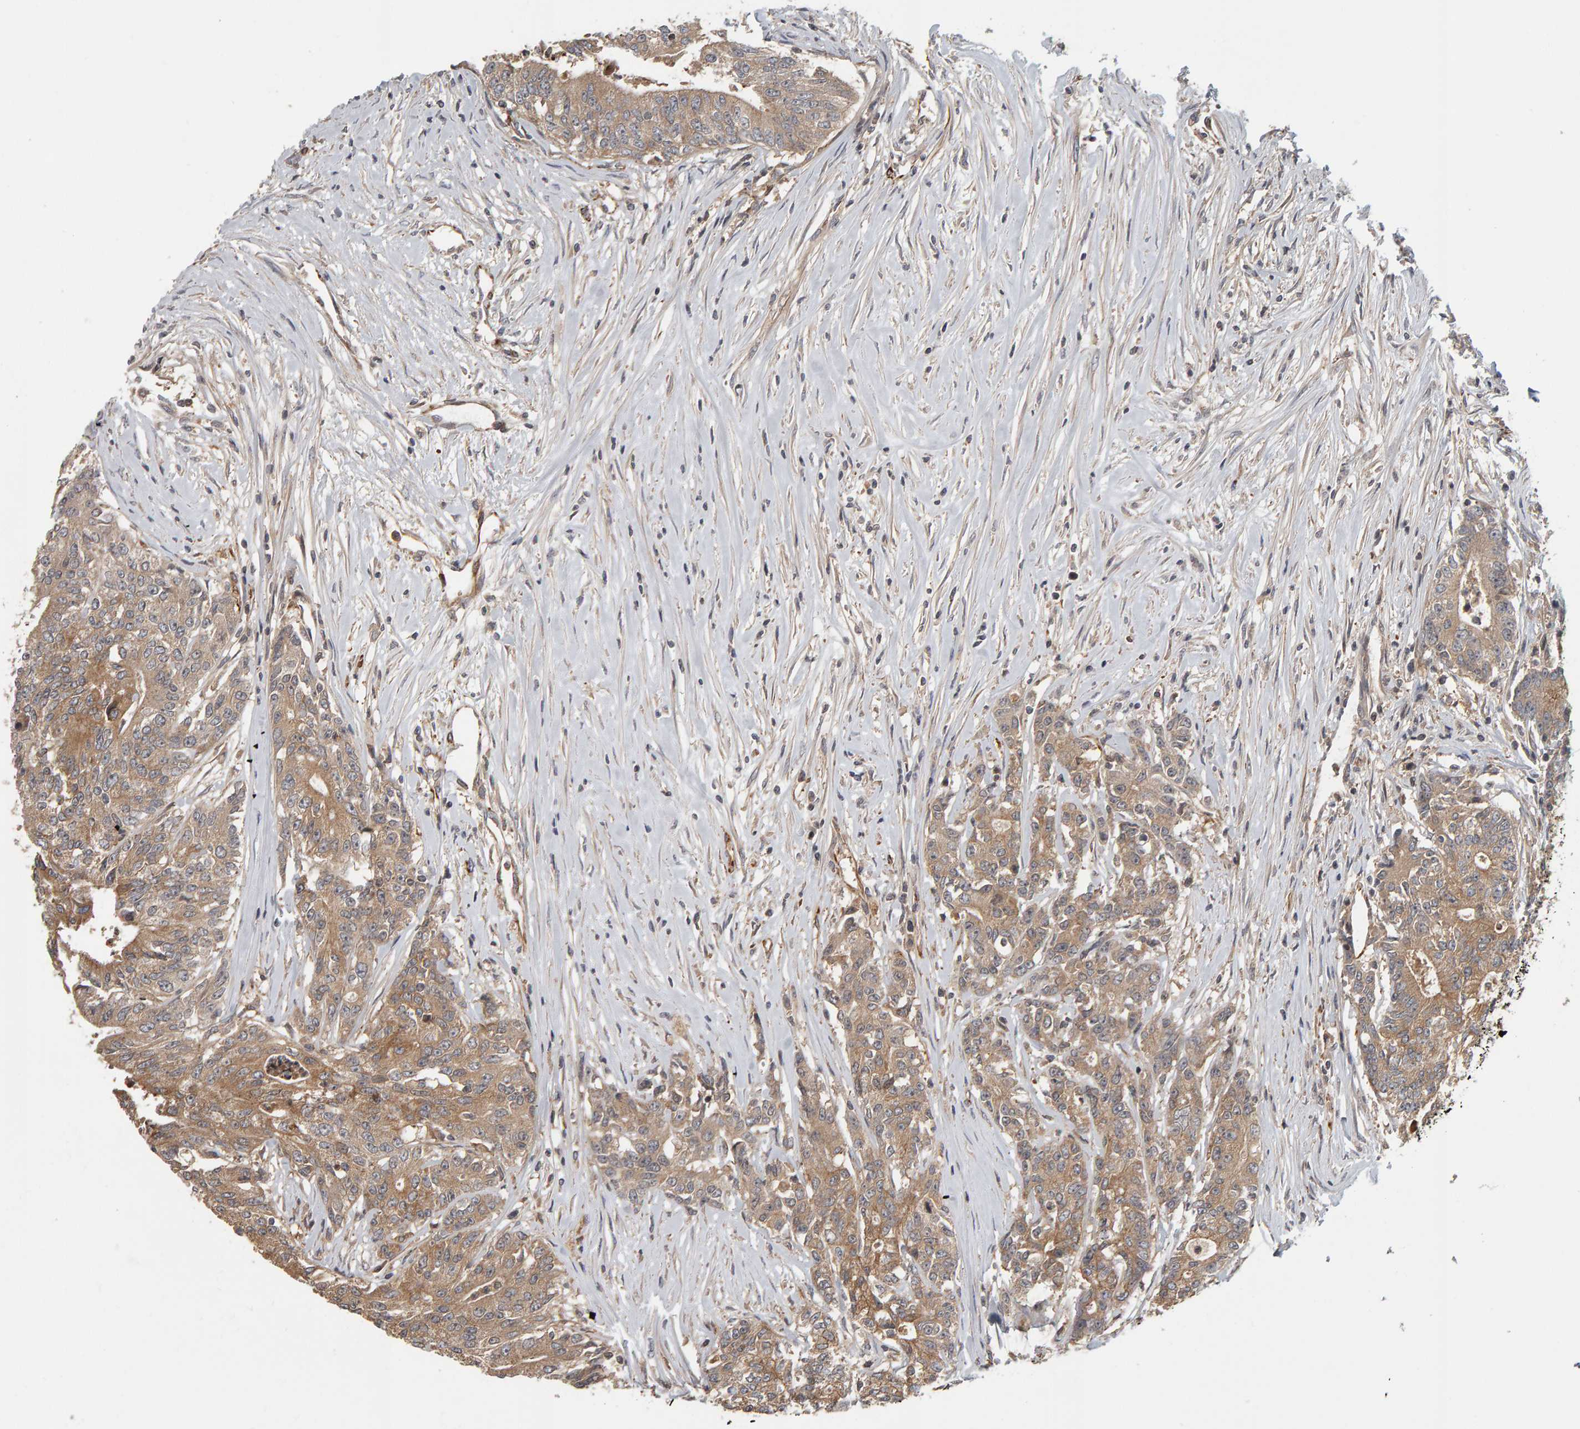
{"staining": {"intensity": "moderate", "quantity": ">75%", "location": "cytoplasmic/membranous"}, "tissue": "colorectal cancer", "cell_type": "Tumor cells", "image_type": "cancer", "snomed": [{"axis": "morphology", "description": "Adenocarcinoma, NOS"}, {"axis": "topography", "description": "Colon"}], "caption": "Immunohistochemical staining of colorectal cancer (adenocarcinoma) displays medium levels of moderate cytoplasmic/membranous expression in approximately >75% of tumor cells.", "gene": "C9orf72", "patient": {"sex": "female", "age": 77}}